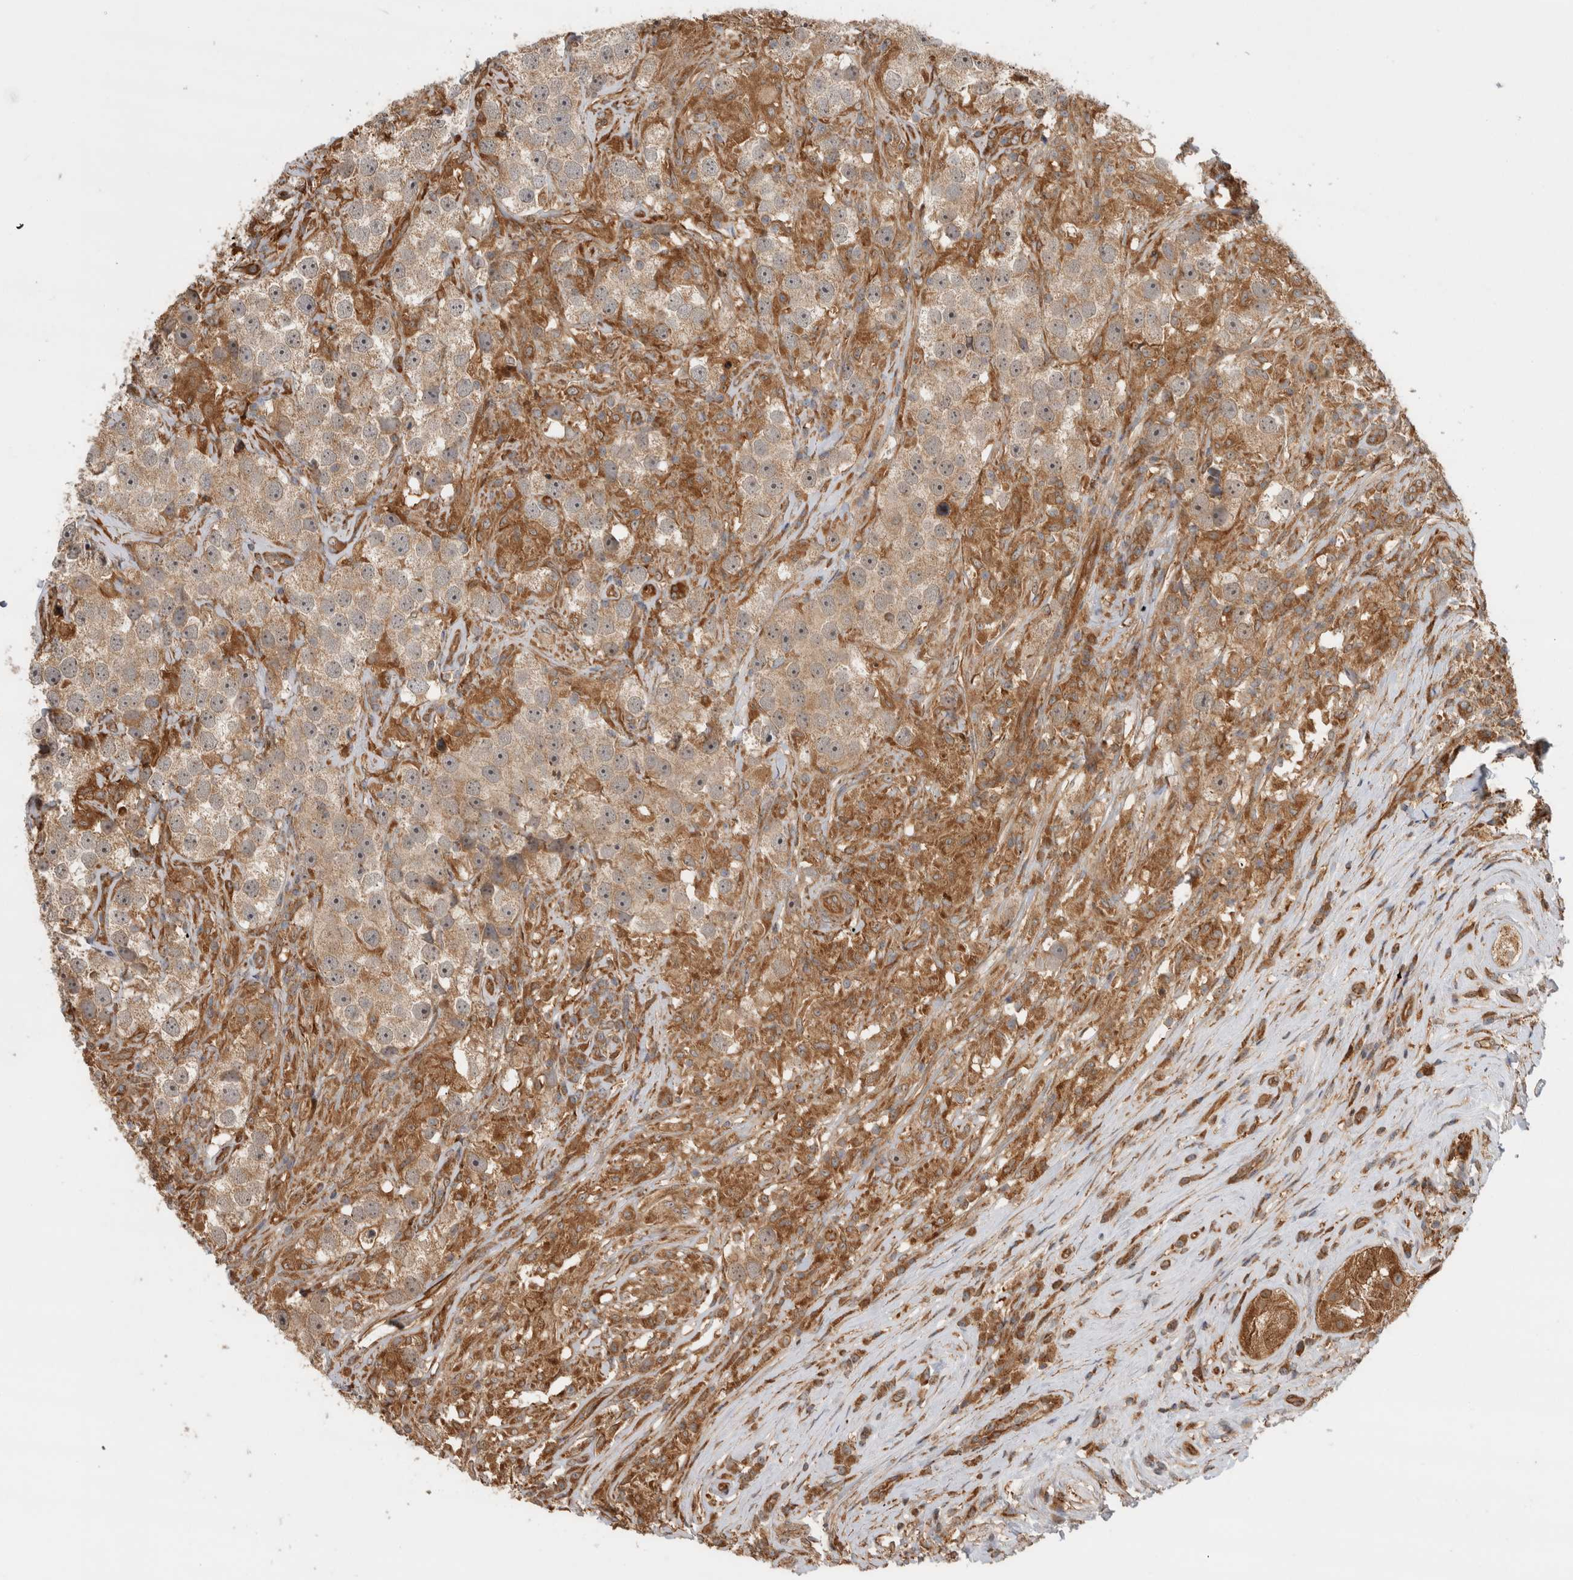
{"staining": {"intensity": "moderate", "quantity": "25%-75%", "location": "cytoplasmic/membranous"}, "tissue": "testis cancer", "cell_type": "Tumor cells", "image_type": "cancer", "snomed": [{"axis": "morphology", "description": "Seminoma, NOS"}, {"axis": "topography", "description": "Testis"}], "caption": "Tumor cells exhibit moderate cytoplasmic/membranous positivity in about 25%-75% of cells in seminoma (testis).", "gene": "TUBD1", "patient": {"sex": "male", "age": 49}}